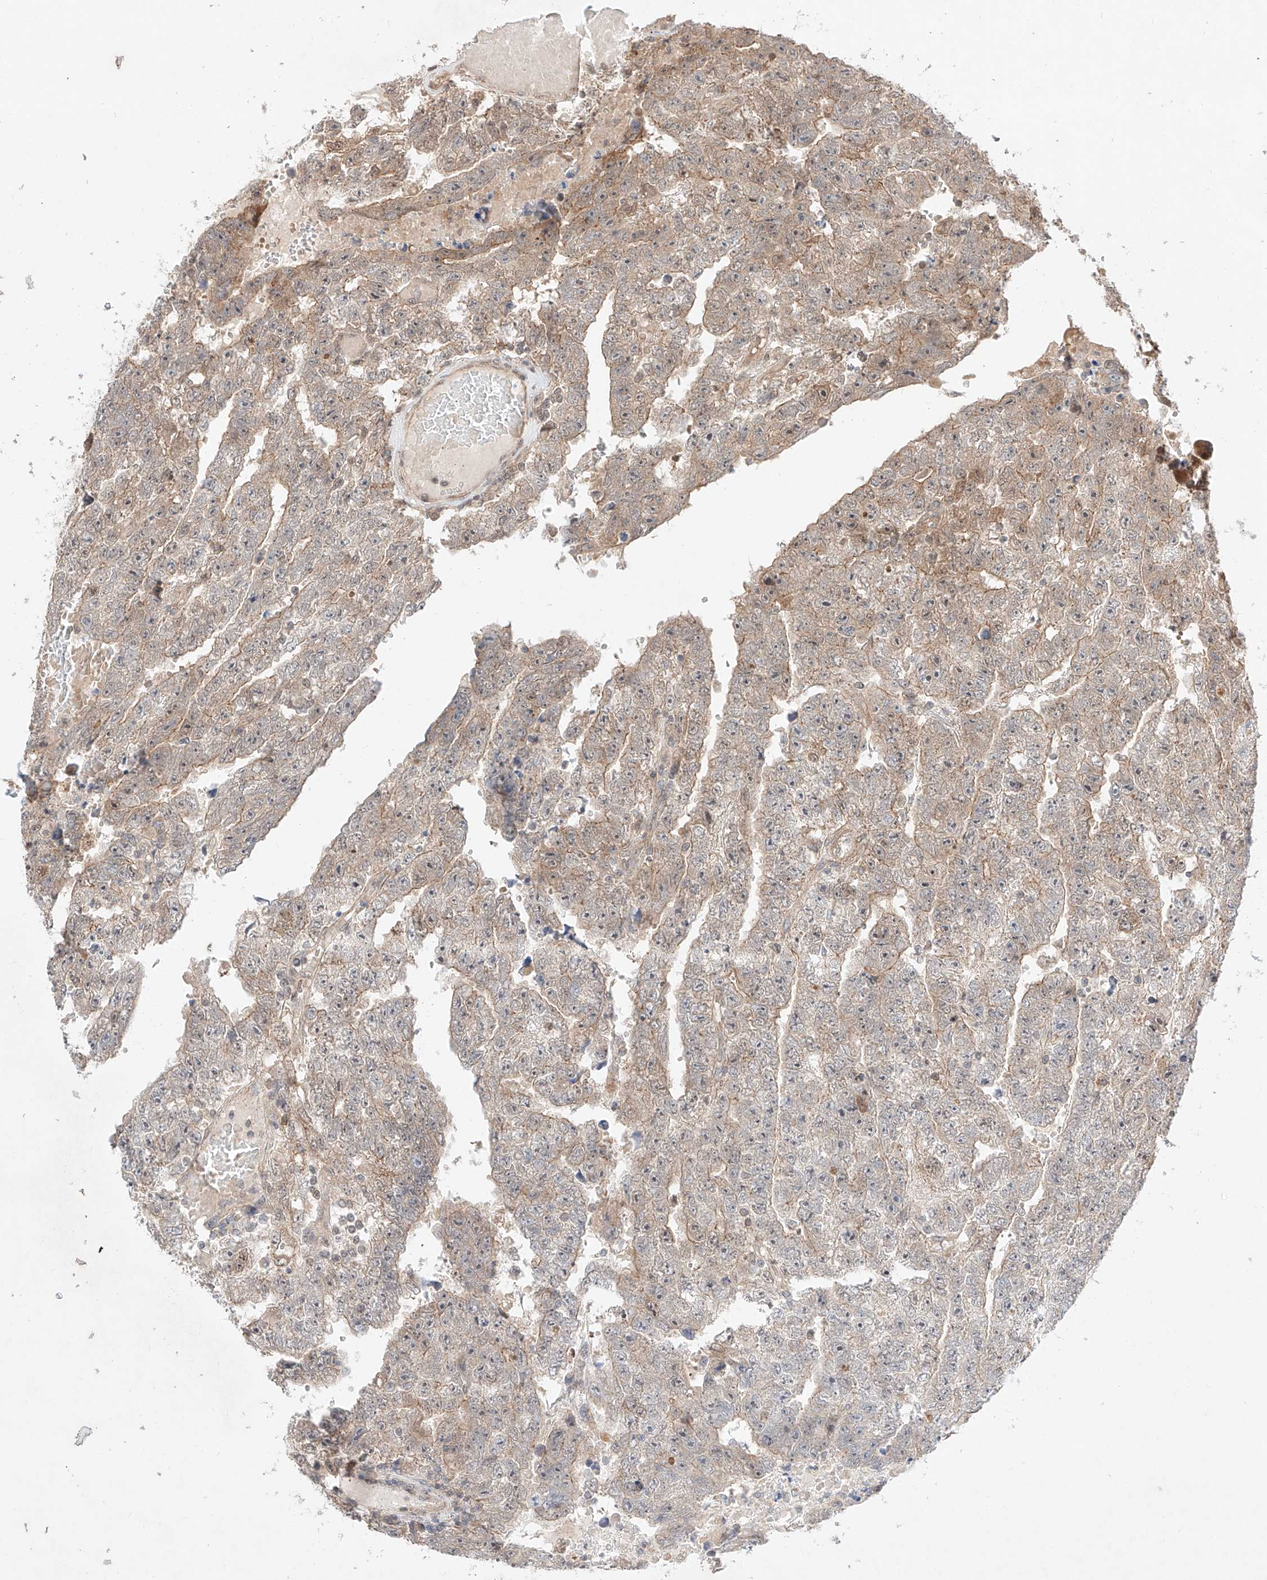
{"staining": {"intensity": "weak", "quantity": "<25%", "location": "cytoplasmic/membranous"}, "tissue": "testis cancer", "cell_type": "Tumor cells", "image_type": "cancer", "snomed": [{"axis": "morphology", "description": "Carcinoma, Embryonal, NOS"}, {"axis": "topography", "description": "Testis"}], "caption": "Immunohistochemical staining of testis cancer (embryonal carcinoma) shows no significant positivity in tumor cells.", "gene": "TSR2", "patient": {"sex": "male", "age": 25}}